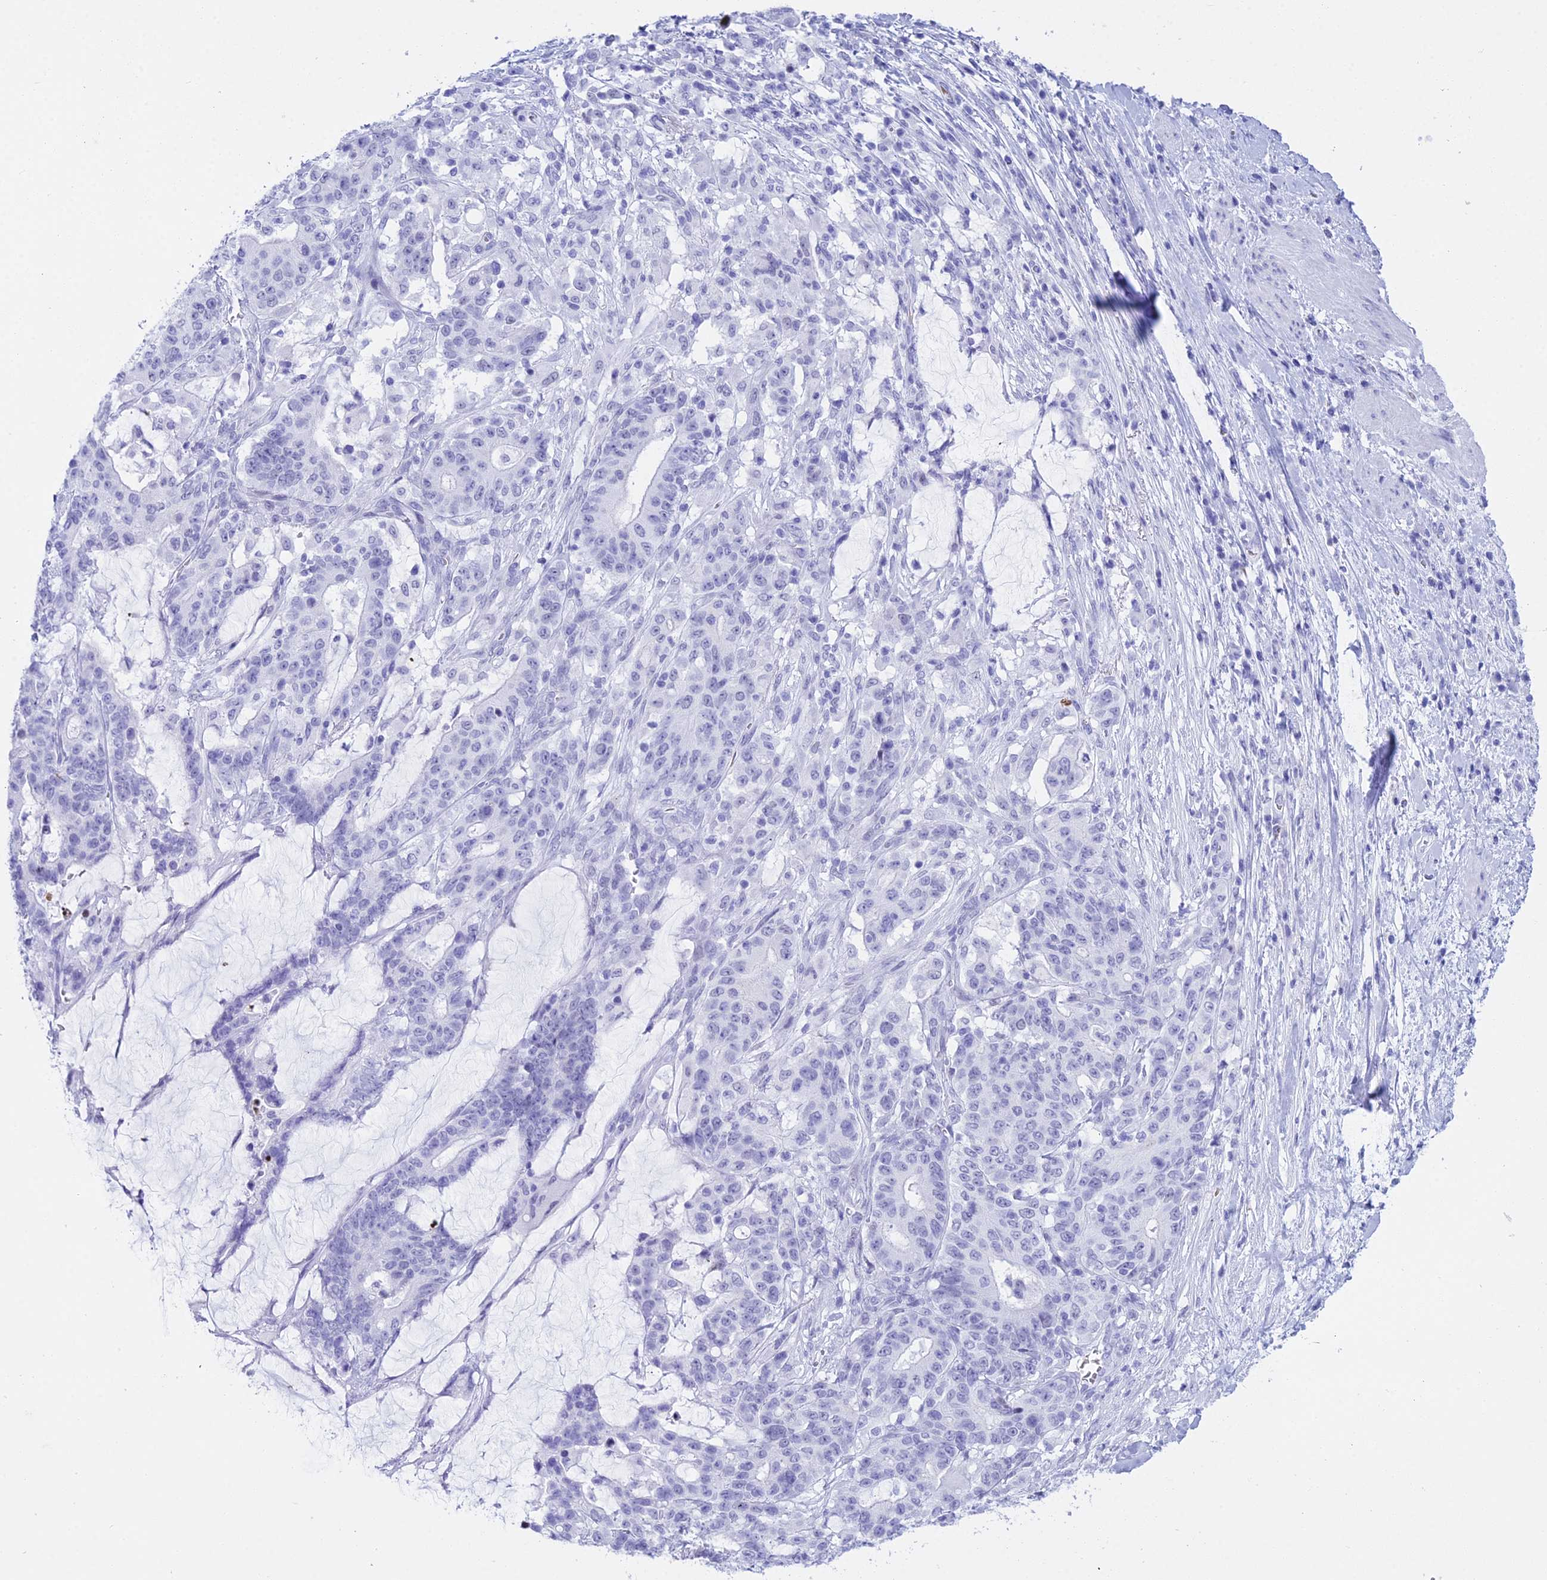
{"staining": {"intensity": "negative", "quantity": "none", "location": "none"}, "tissue": "stomach cancer", "cell_type": "Tumor cells", "image_type": "cancer", "snomed": [{"axis": "morphology", "description": "Normal tissue, NOS"}, {"axis": "morphology", "description": "Adenocarcinoma, NOS"}, {"axis": "topography", "description": "Stomach"}], "caption": "This is an IHC micrograph of human stomach cancer. There is no staining in tumor cells.", "gene": "RNPS1", "patient": {"sex": "female", "age": 64}}